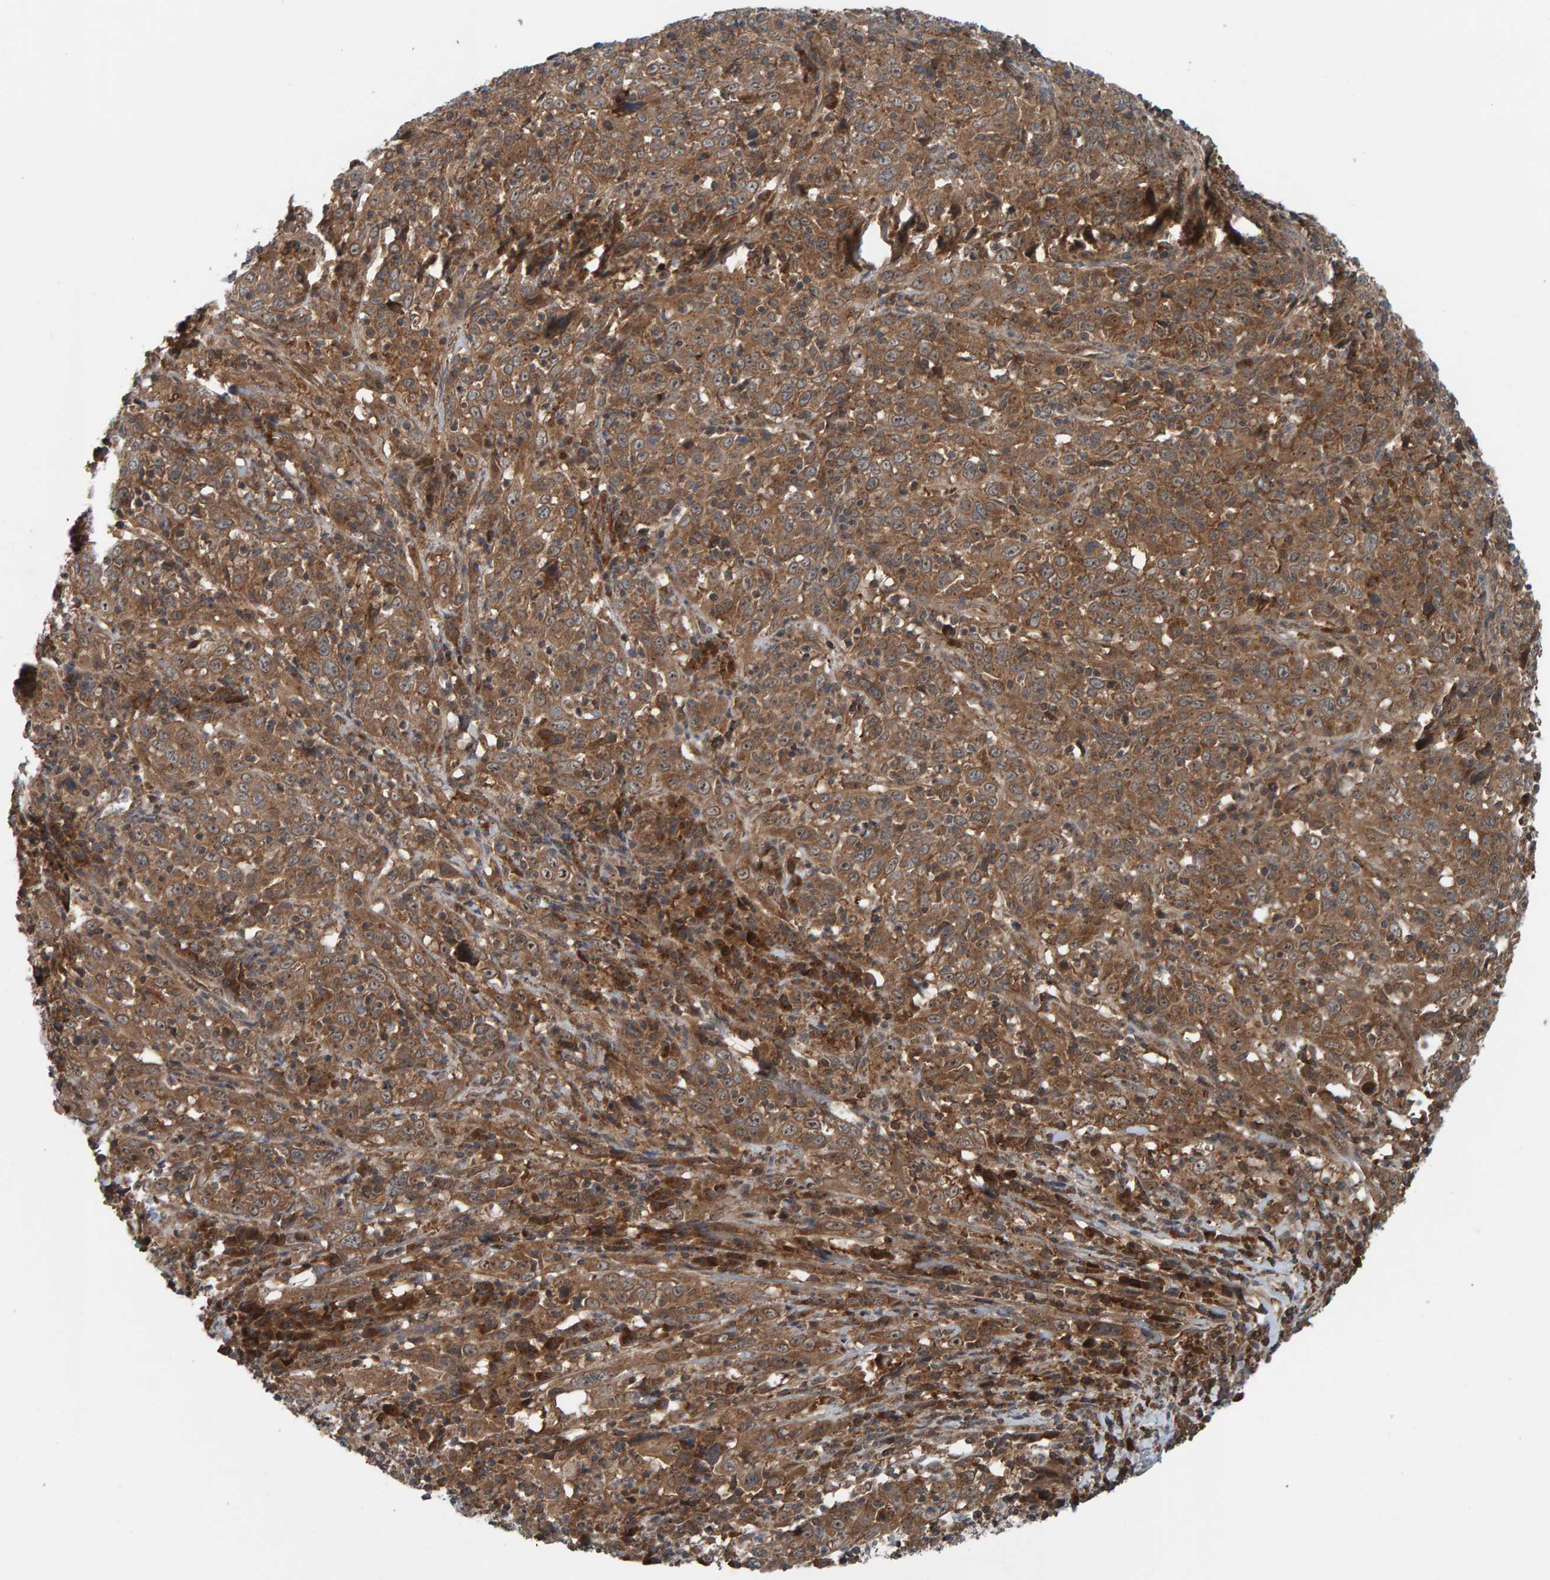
{"staining": {"intensity": "moderate", "quantity": ">75%", "location": "cytoplasmic/membranous"}, "tissue": "cervical cancer", "cell_type": "Tumor cells", "image_type": "cancer", "snomed": [{"axis": "morphology", "description": "Squamous cell carcinoma, NOS"}, {"axis": "topography", "description": "Cervix"}], "caption": "Squamous cell carcinoma (cervical) was stained to show a protein in brown. There is medium levels of moderate cytoplasmic/membranous expression in approximately >75% of tumor cells.", "gene": "CUEDC1", "patient": {"sex": "female", "age": 46}}